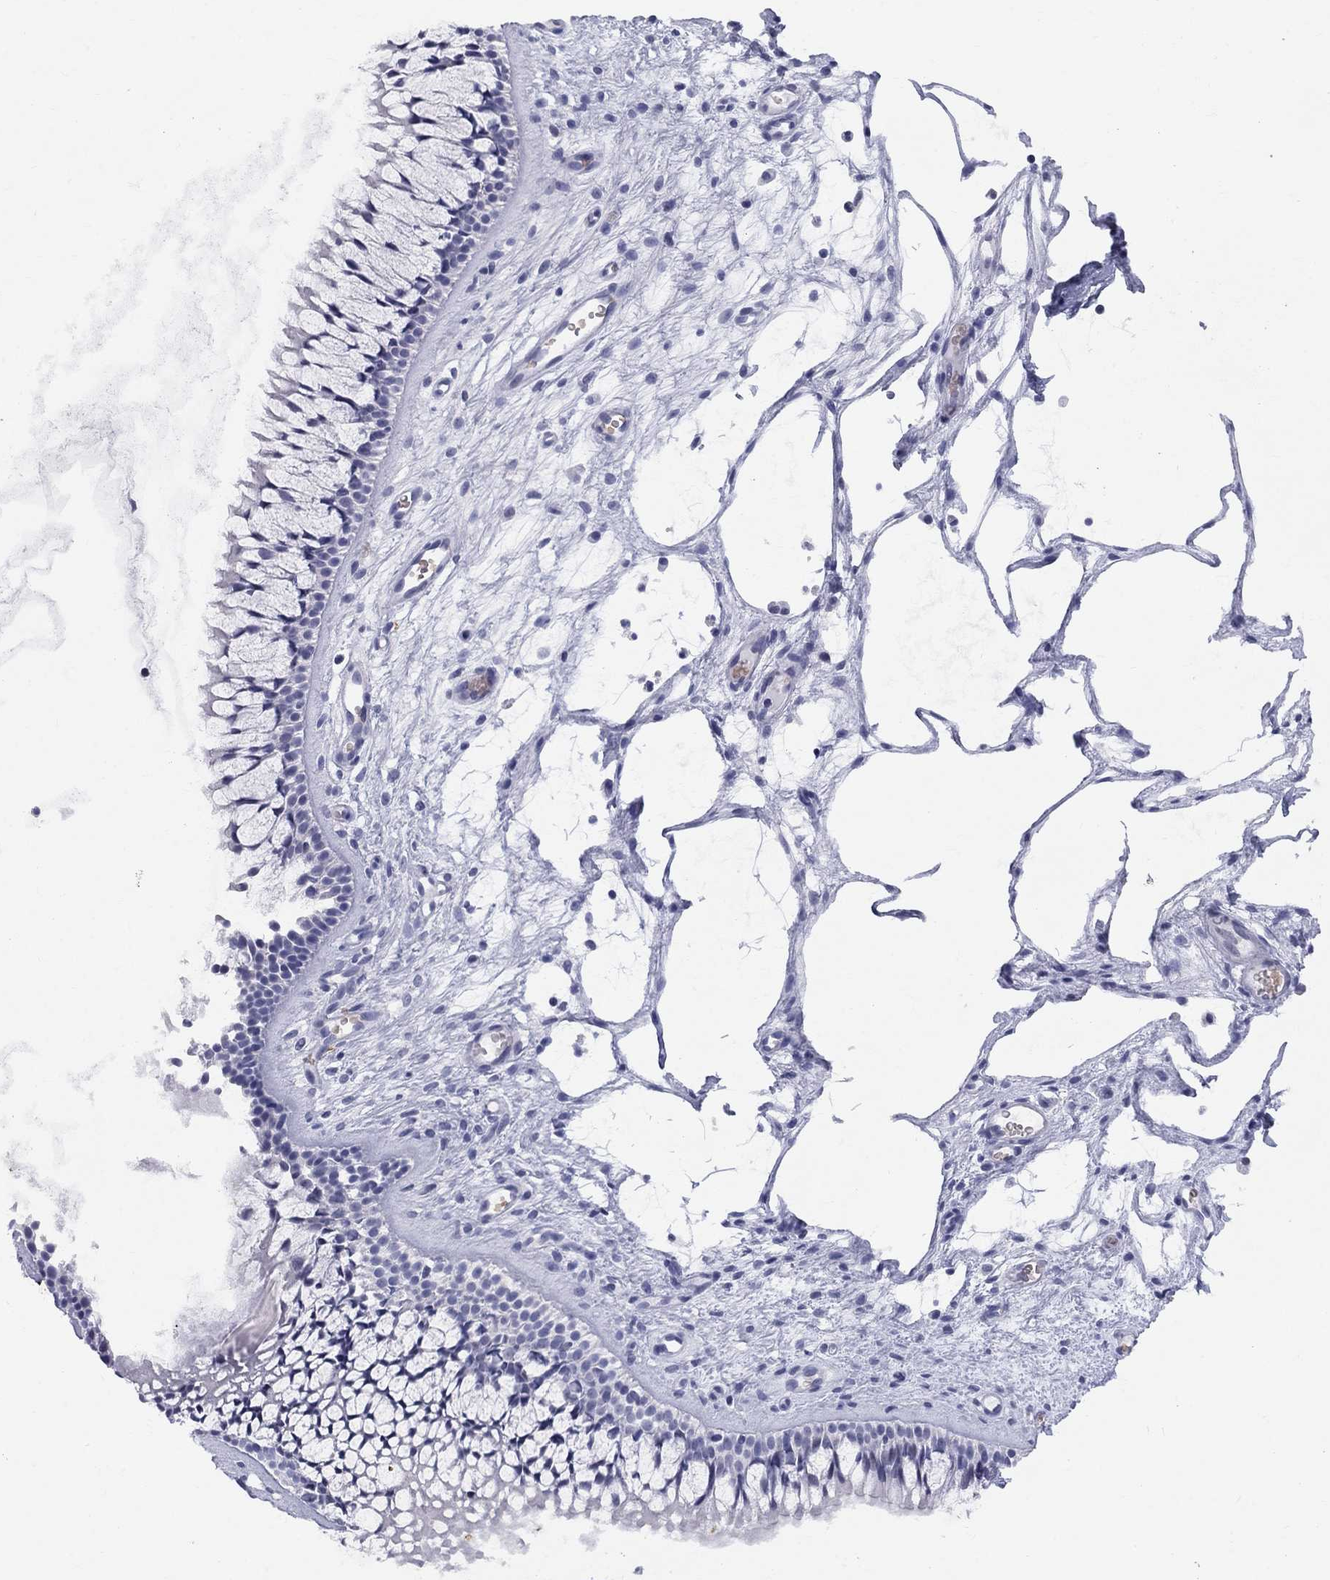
{"staining": {"intensity": "negative", "quantity": "none", "location": "none"}, "tissue": "nasopharynx", "cell_type": "Respiratory epithelial cells", "image_type": "normal", "snomed": [{"axis": "morphology", "description": "Normal tissue, NOS"}, {"axis": "topography", "description": "Nasopharynx"}], "caption": "Immunohistochemistry (IHC) photomicrograph of normal nasopharynx: human nasopharynx stained with DAB demonstrates no significant protein expression in respiratory epithelial cells.", "gene": "DMTN", "patient": {"sex": "male", "age": 51}}